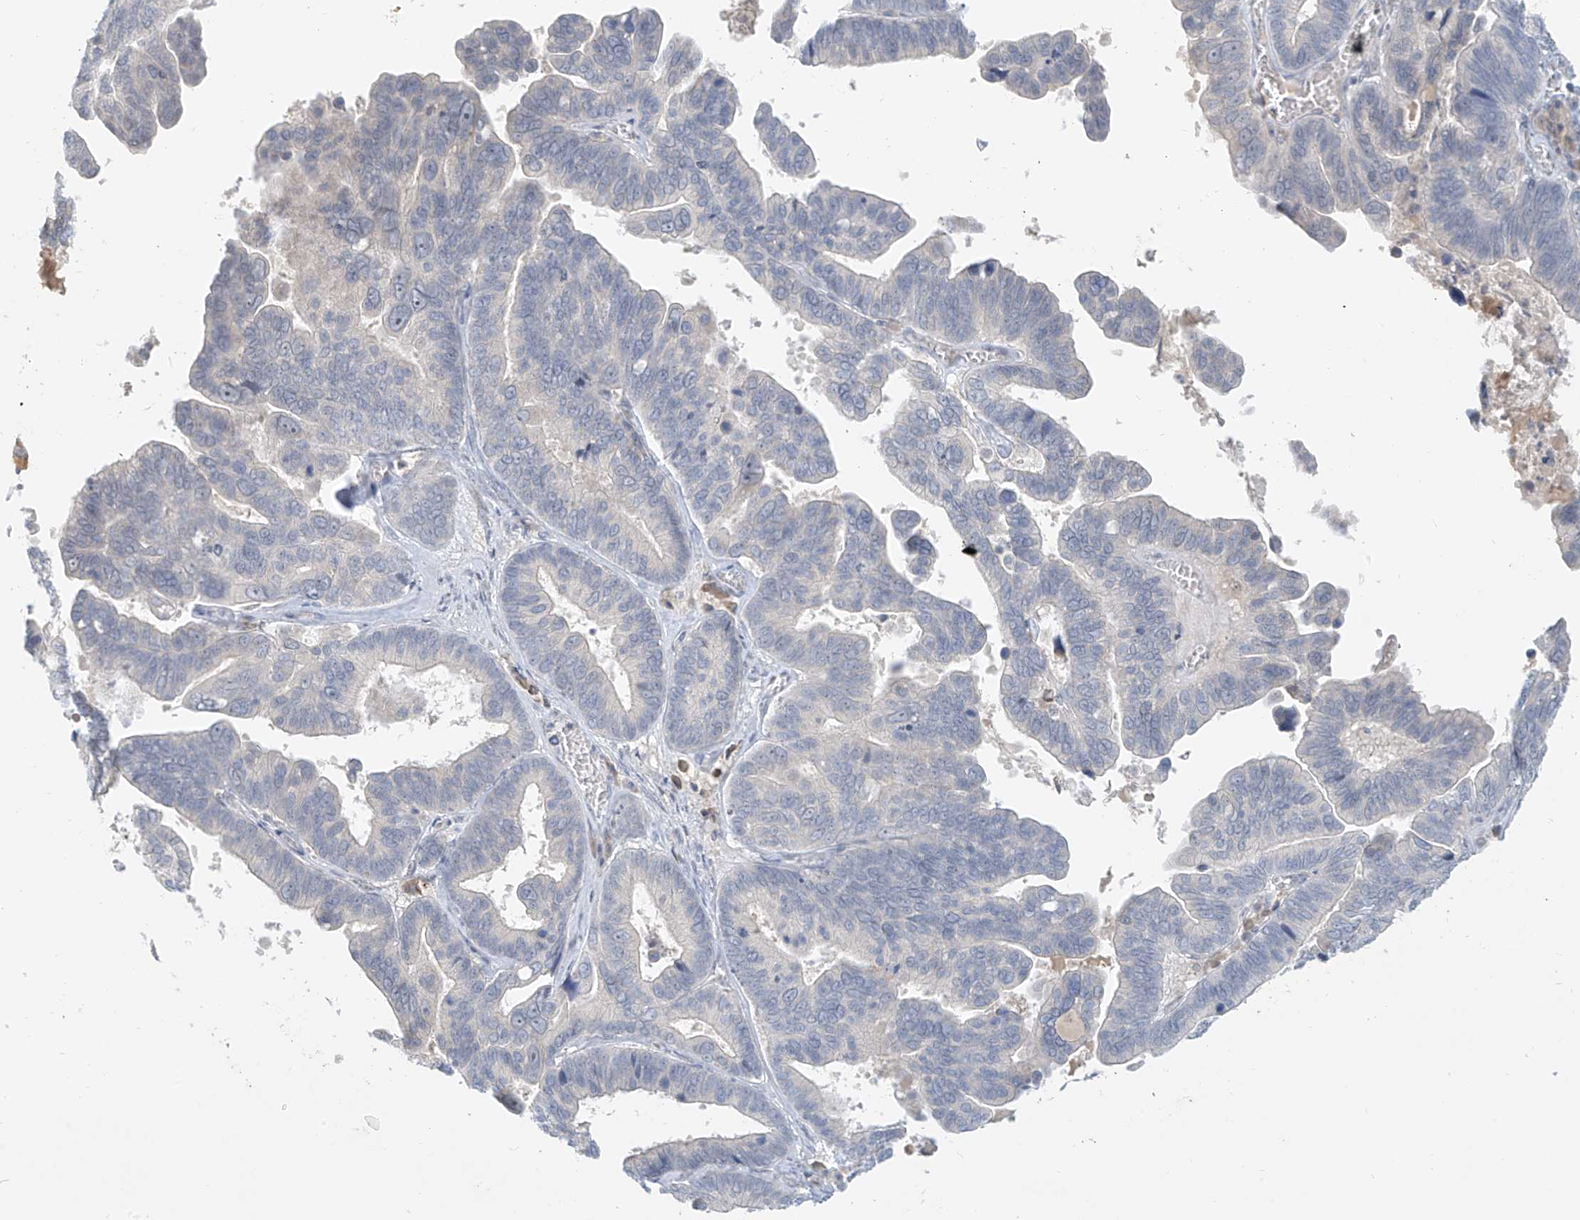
{"staining": {"intensity": "negative", "quantity": "none", "location": "none"}, "tissue": "ovarian cancer", "cell_type": "Tumor cells", "image_type": "cancer", "snomed": [{"axis": "morphology", "description": "Cystadenocarcinoma, serous, NOS"}, {"axis": "topography", "description": "Ovary"}], "caption": "DAB immunohistochemical staining of human ovarian cancer demonstrates no significant positivity in tumor cells. The staining is performed using DAB (3,3'-diaminobenzidine) brown chromogen with nuclei counter-stained in using hematoxylin.", "gene": "C2orf42", "patient": {"sex": "female", "age": 56}}